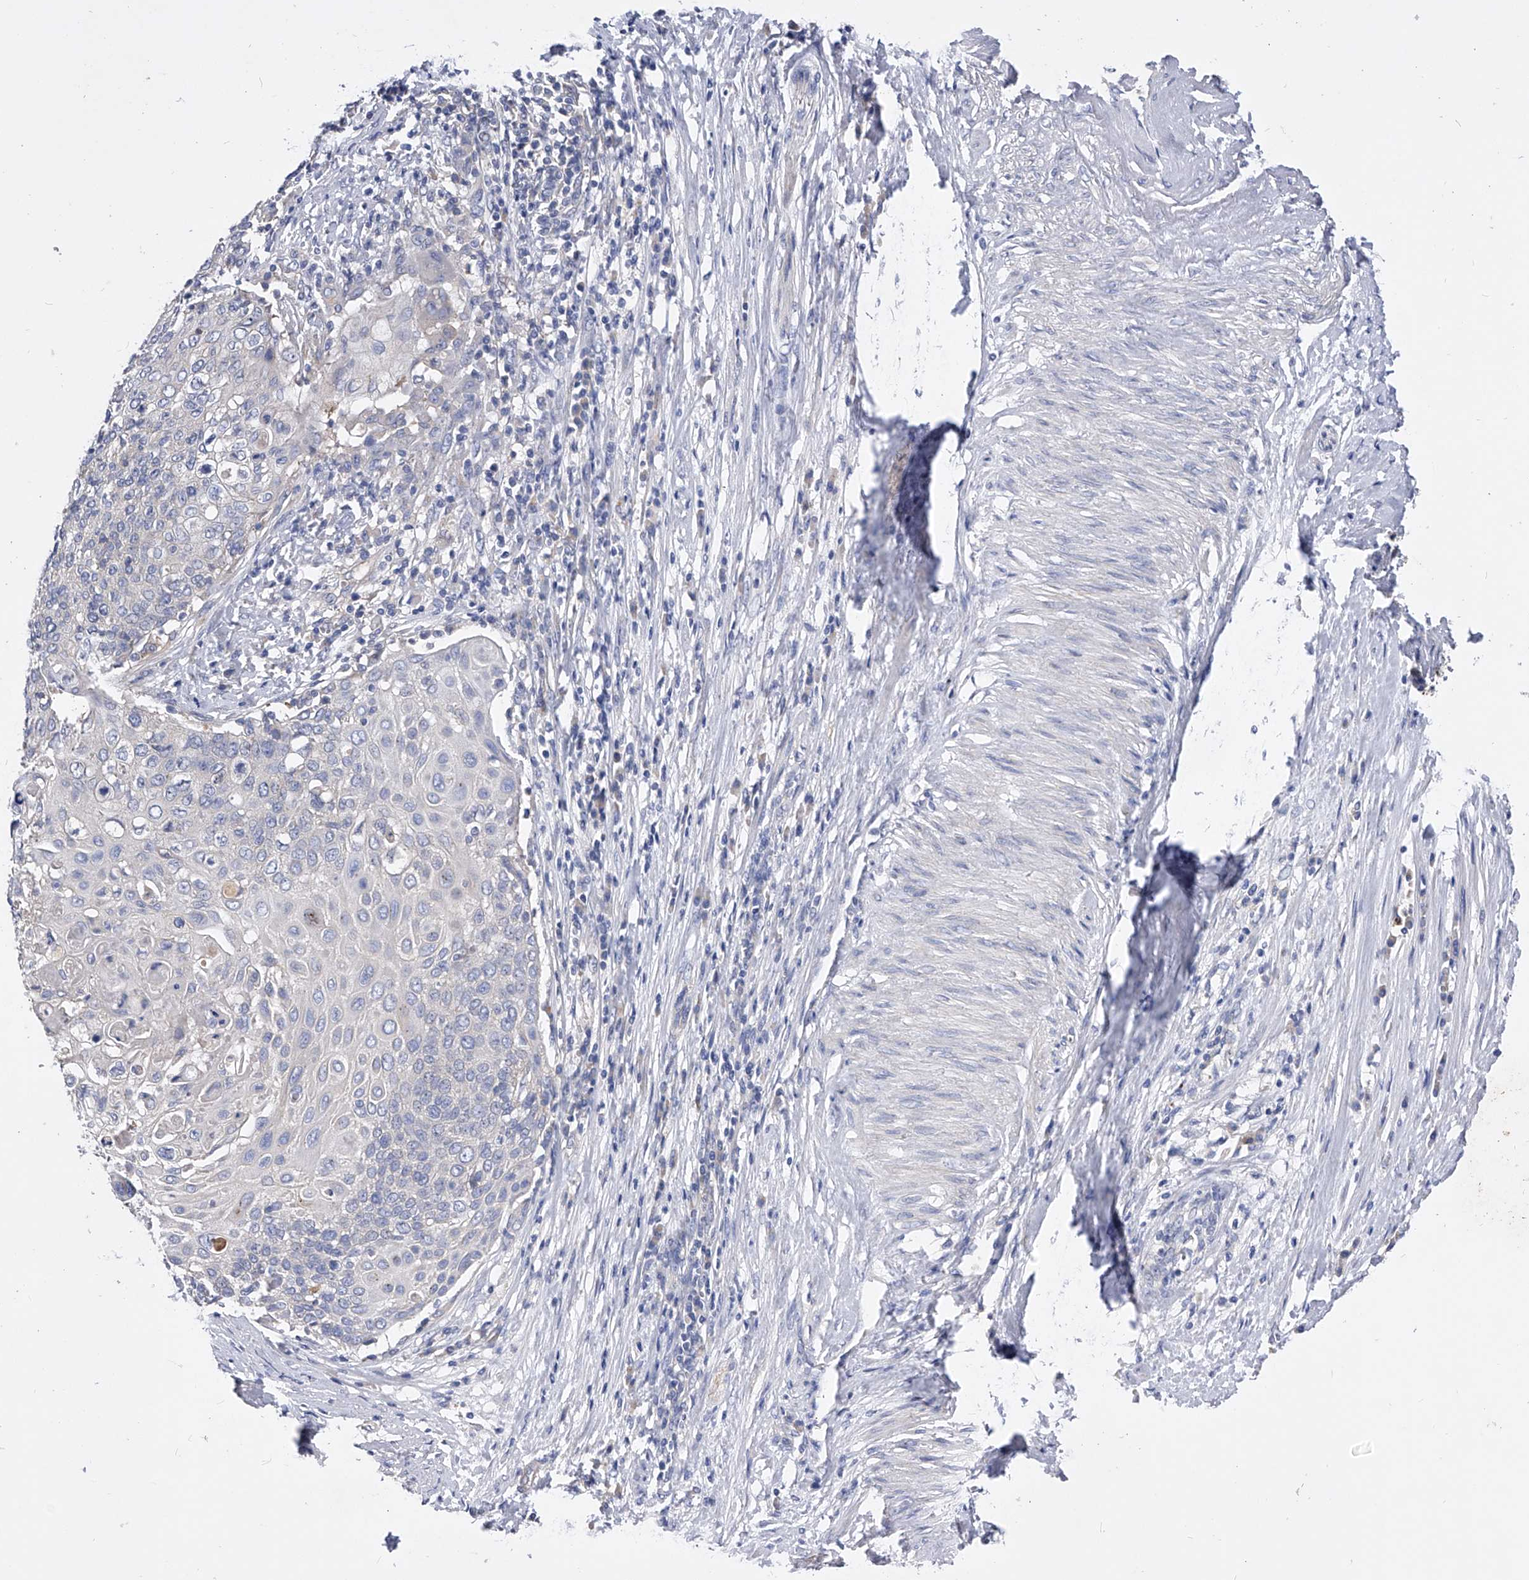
{"staining": {"intensity": "negative", "quantity": "none", "location": "none"}, "tissue": "cervical cancer", "cell_type": "Tumor cells", "image_type": "cancer", "snomed": [{"axis": "morphology", "description": "Squamous cell carcinoma, NOS"}, {"axis": "topography", "description": "Cervix"}], "caption": "DAB (3,3'-diaminobenzidine) immunohistochemical staining of cervical cancer (squamous cell carcinoma) displays no significant staining in tumor cells.", "gene": "PPP5C", "patient": {"sex": "female", "age": 39}}